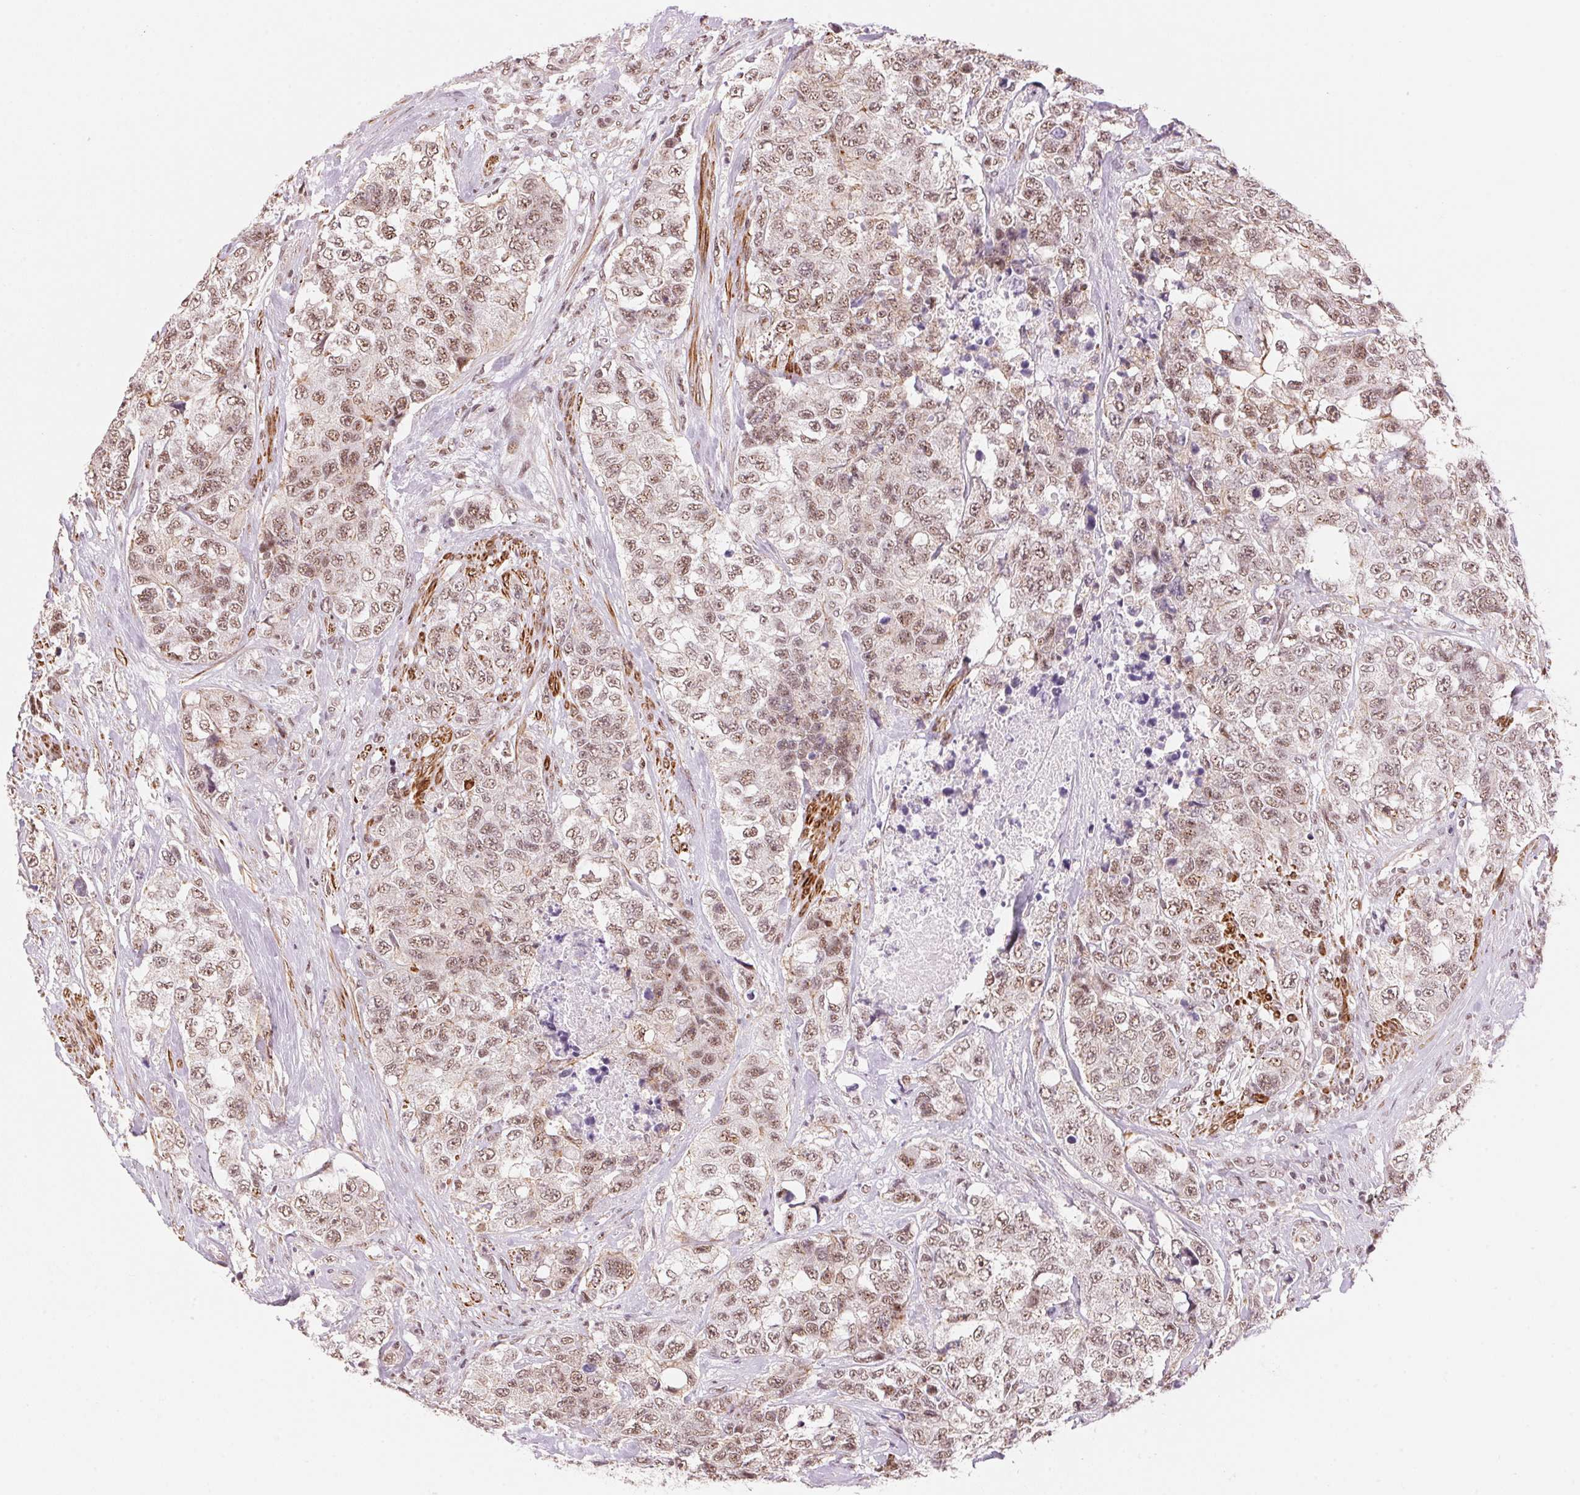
{"staining": {"intensity": "moderate", "quantity": ">75%", "location": "nuclear"}, "tissue": "urothelial cancer", "cell_type": "Tumor cells", "image_type": "cancer", "snomed": [{"axis": "morphology", "description": "Urothelial carcinoma, High grade"}, {"axis": "topography", "description": "Urinary bladder"}], "caption": "Immunohistochemical staining of high-grade urothelial carcinoma demonstrates moderate nuclear protein expression in approximately >75% of tumor cells. (Brightfield microscopy of DAB IHC at high magnification).", "gene": "HNRNPDL", "patient": {"sex": "female", "age": 78}}